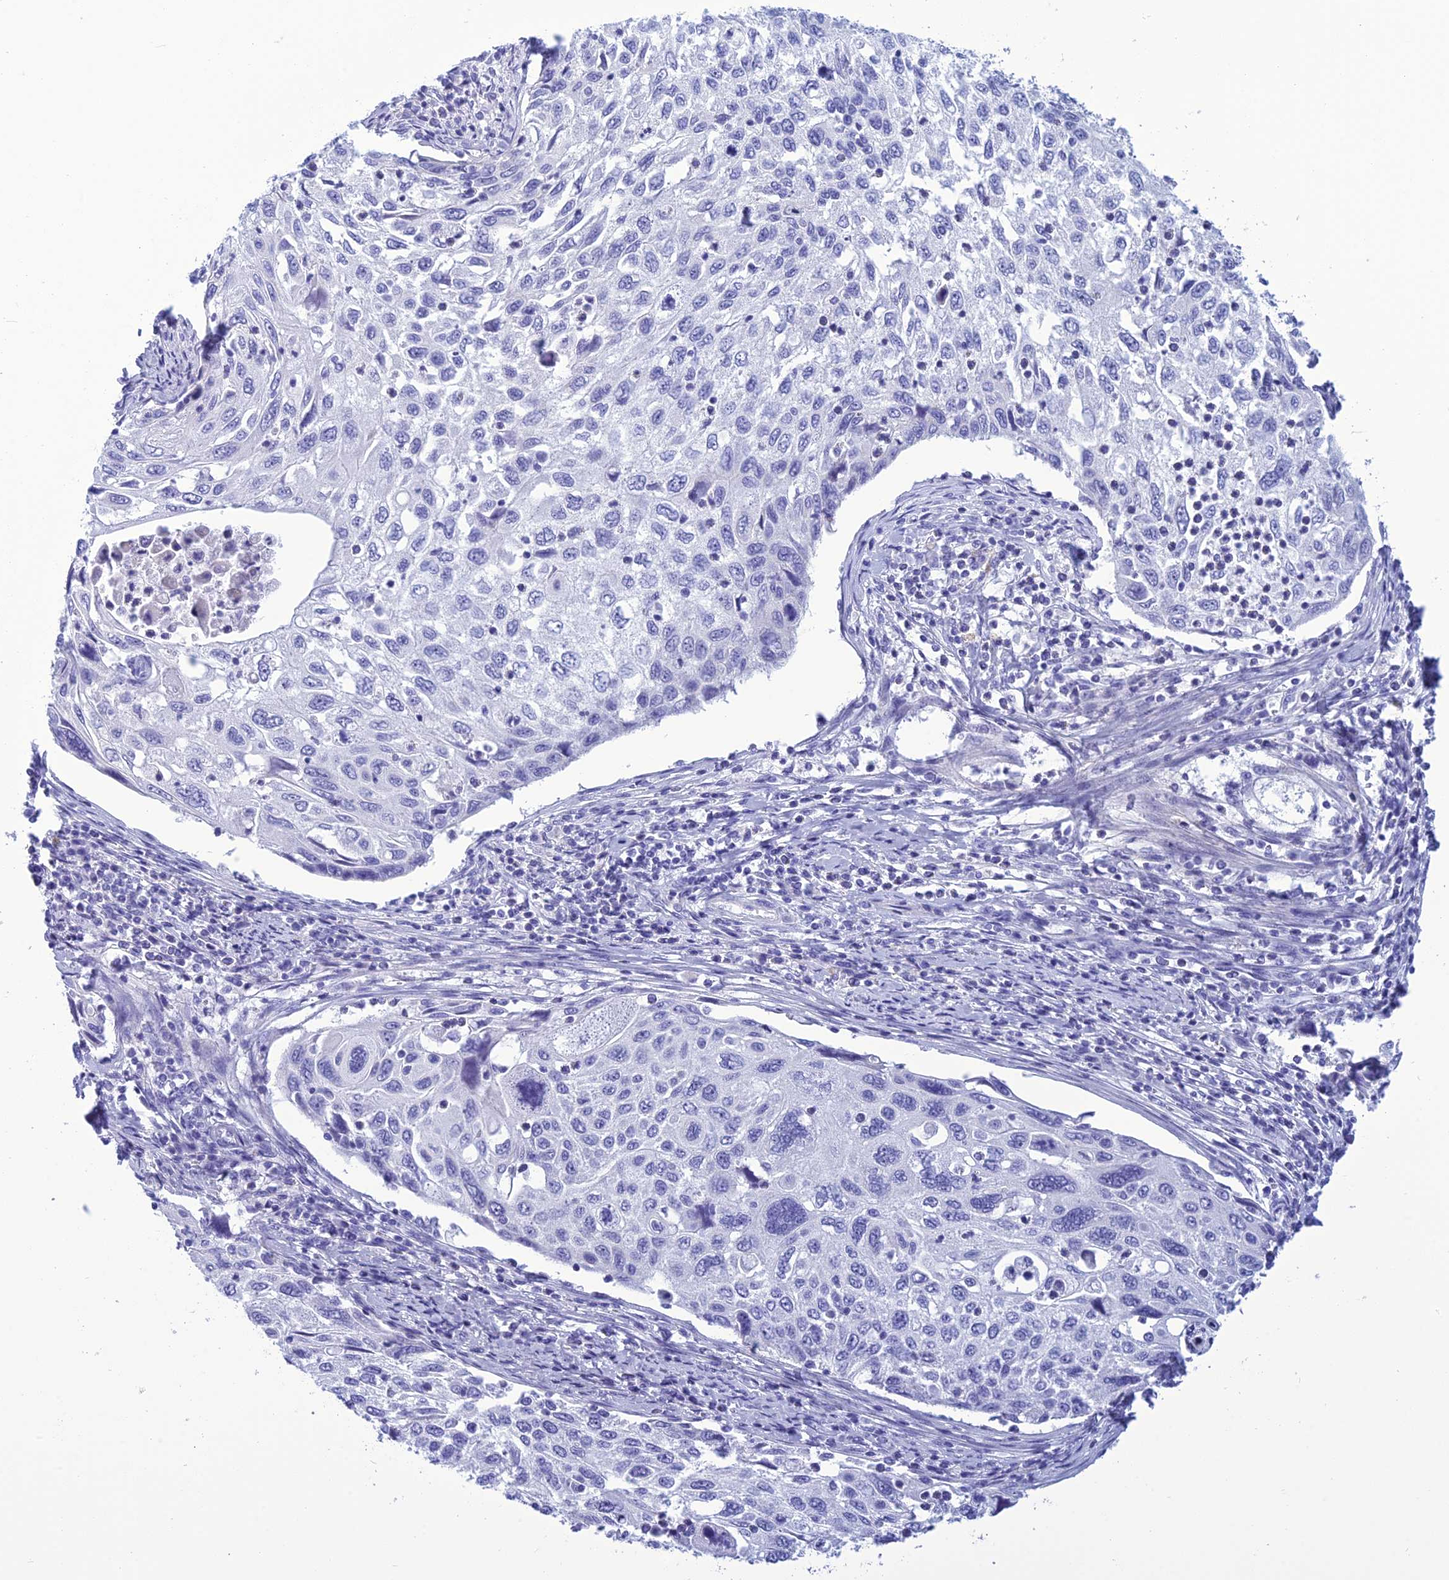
{"staining": {"intensity": "negative", "quantity": "none", "location": "none"}, "tissue": "cervical cancer", "cell_type": "Tumor cells", "image_type": "cancer", "snomed": [{"axis": "morphology", "description": "Squamous cell carcinoma, NOS"}, {"axis": "topography", "description": "Cervix"}], "caption": "This is an immunohistochemistry histopathology image of human cervical squamous cell carcinoma. There is no positivity in tumor cells.", "gene": "BBS2", "patient": {"sex": "female", "age": 70}}